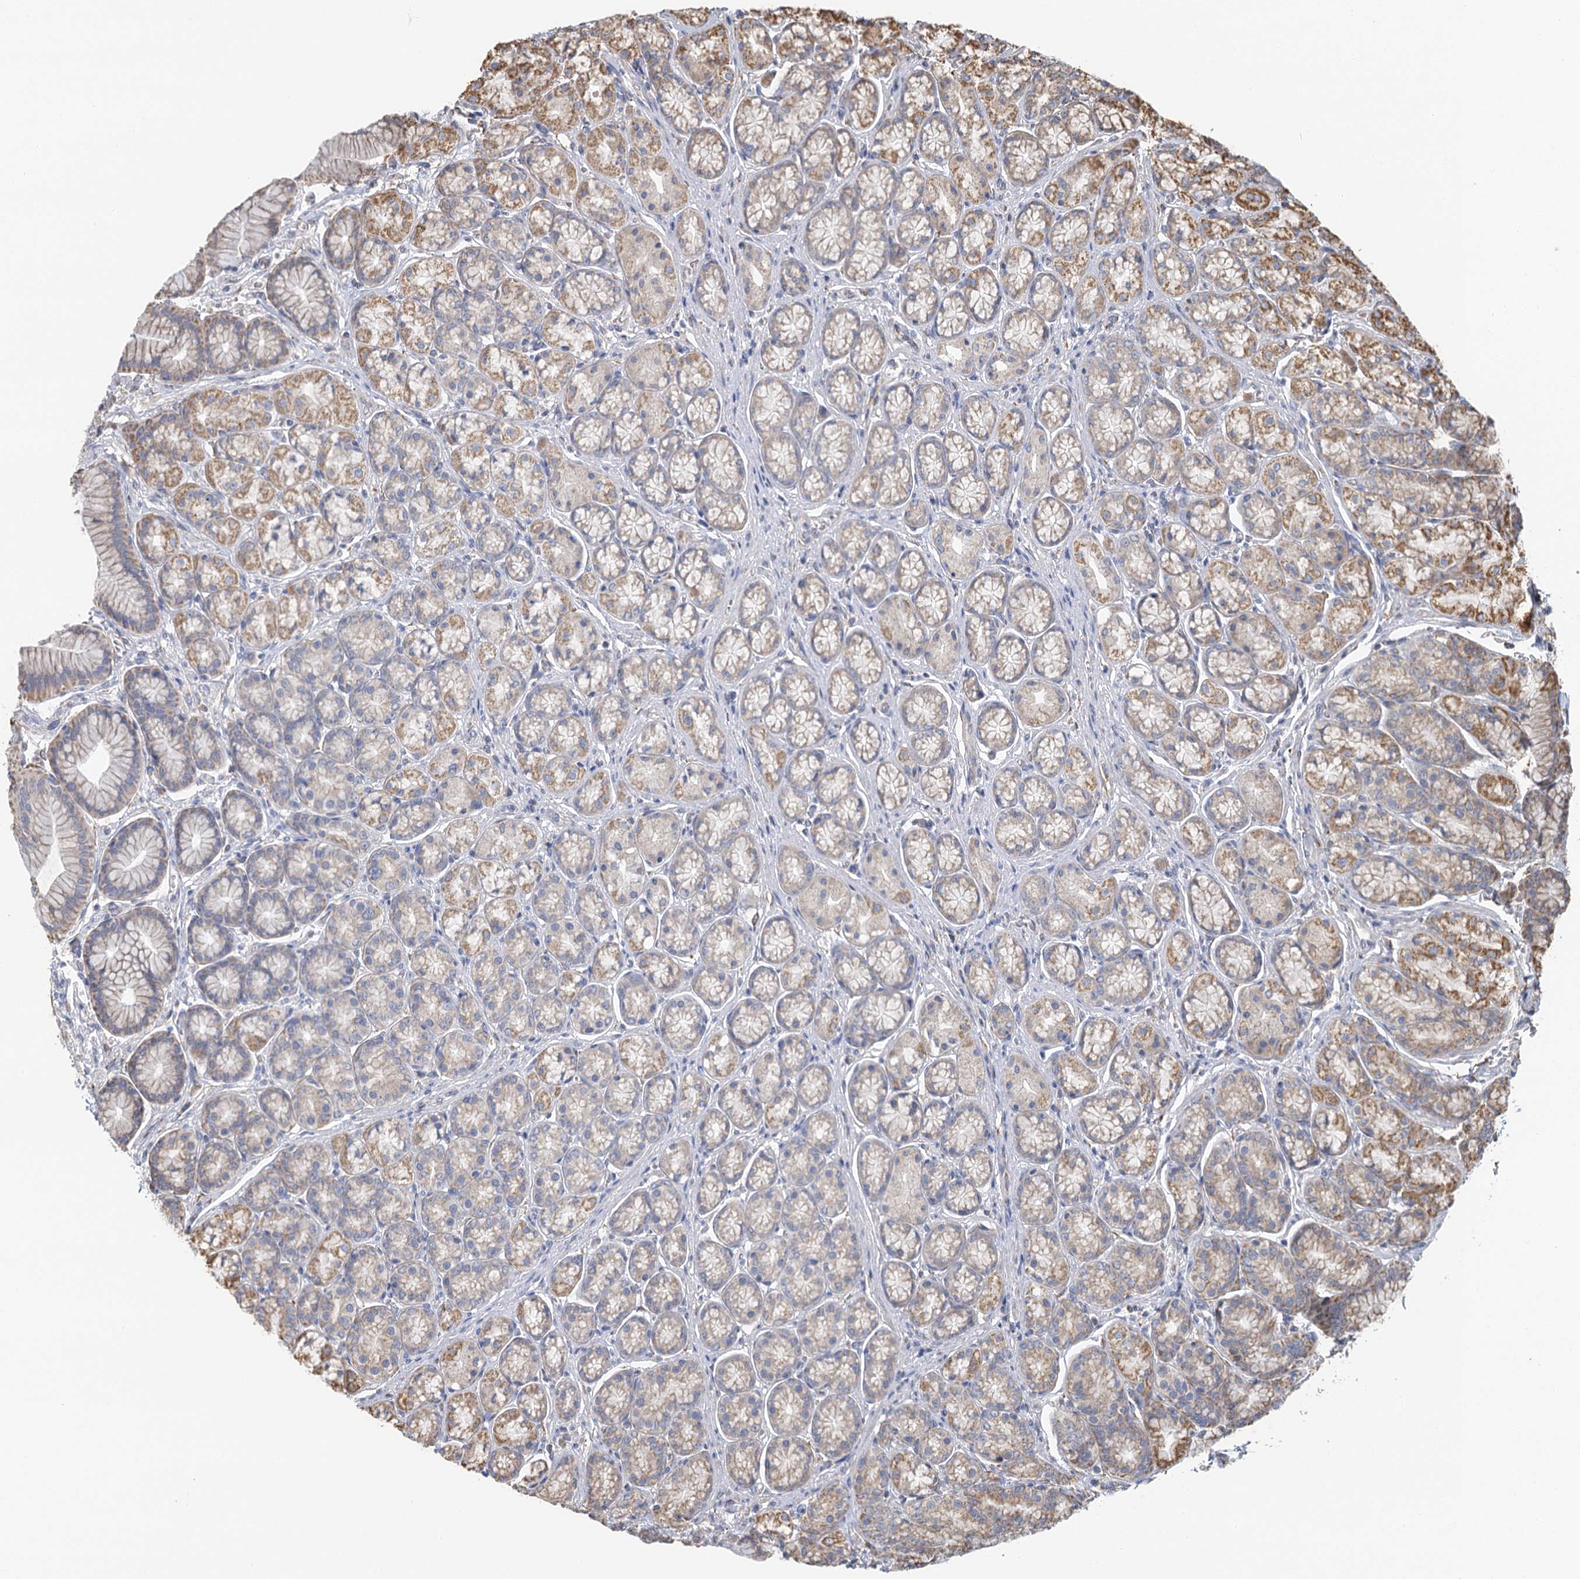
{"staining": {"intensity": "moderate", "quantity": "25%-75%", "location": "cytoplasmic/membranous"}, "tissue": "stomach", "cell_type": "Glandular cells", "image_type": "normal", "snomed": [{"axis": "morphology", "description": "Normal tissue, NOS"}, {"axis": "morphology", "description": "Adenocarcinoma, NOS"}, {"axis": "morphology", "description": "Adenocarcinoma, High grade"}, {"axis": "topography", "description": "Stomach, upper"}, {"axis": "topography", "description": "Stomach"}], "caption": "Immunohistochemical staining of normal human stomach reveals moderate cytoplasmic/membranous protein staining in about 25%-75% of glandular cells. The staining is performed using DAB (3,3'-diaminobenzidine) brown chromogen to label protein expression. The nuclei are counter-stained blue using hematoxylin.", "gene": "IL11RA", "patient": {"sex": "female", "age": 65}}